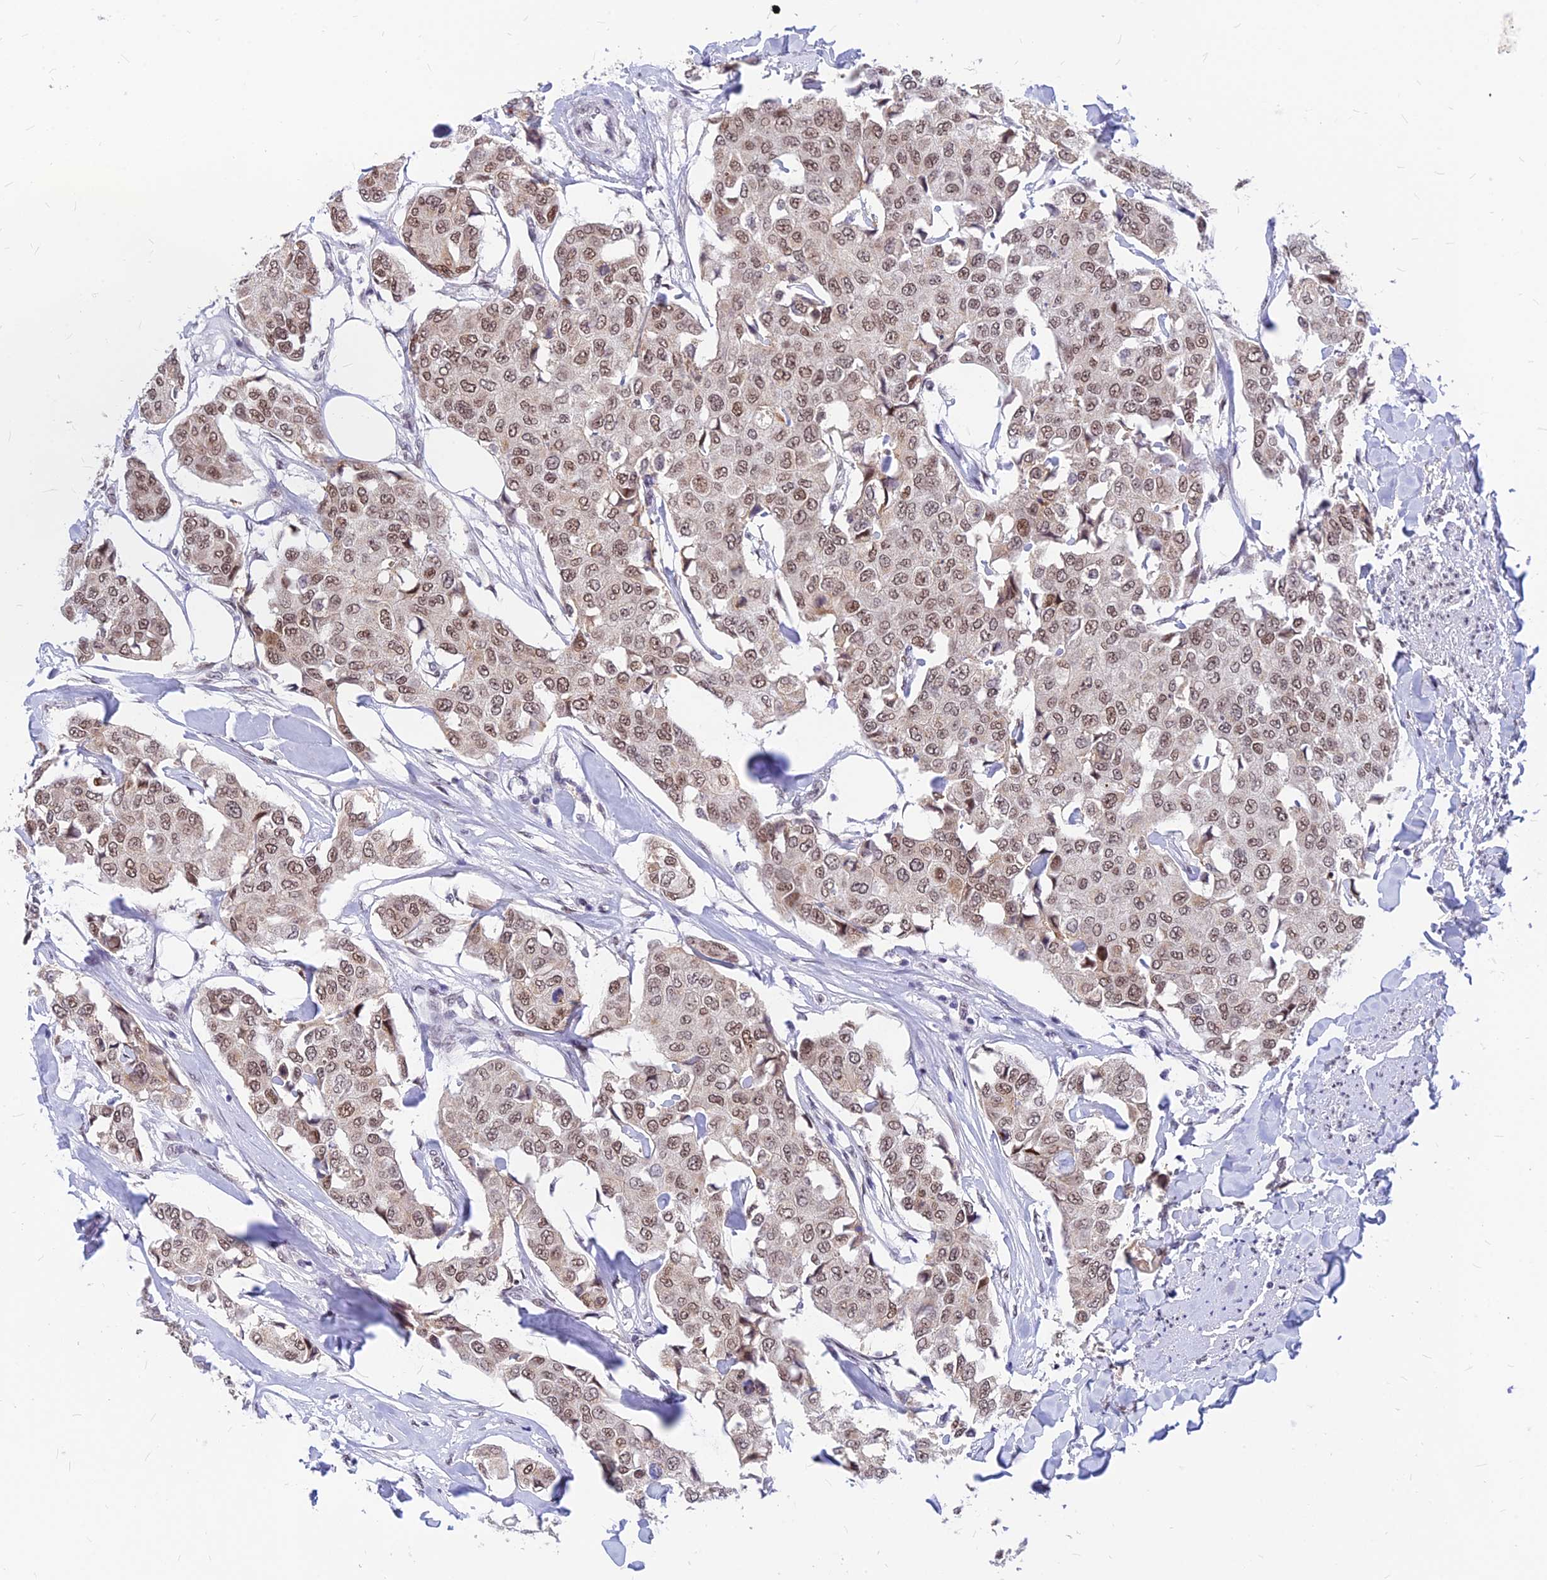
{"staining": {"intensity": "moderate", "quantity": ">75%", "location": "nuclear"}, "tissue": "breast cancer", "cell_type": "Tumor cells", "image_type": "cancer", "snomed": [{"axis": "morphology", "description": "Duct carcinoma"}, {"axis": "topography", "description": "Breast"}], "caption": "This histopathology image demonstrates immunohistochemistry (IHC) staining of breast cancer (intraductal carcinoma), with medium moderate nuclear positivity in approximately >75% of tumor cells.", "gene": "KCTD13", "patient": {"sex": "female", "age": 80}}